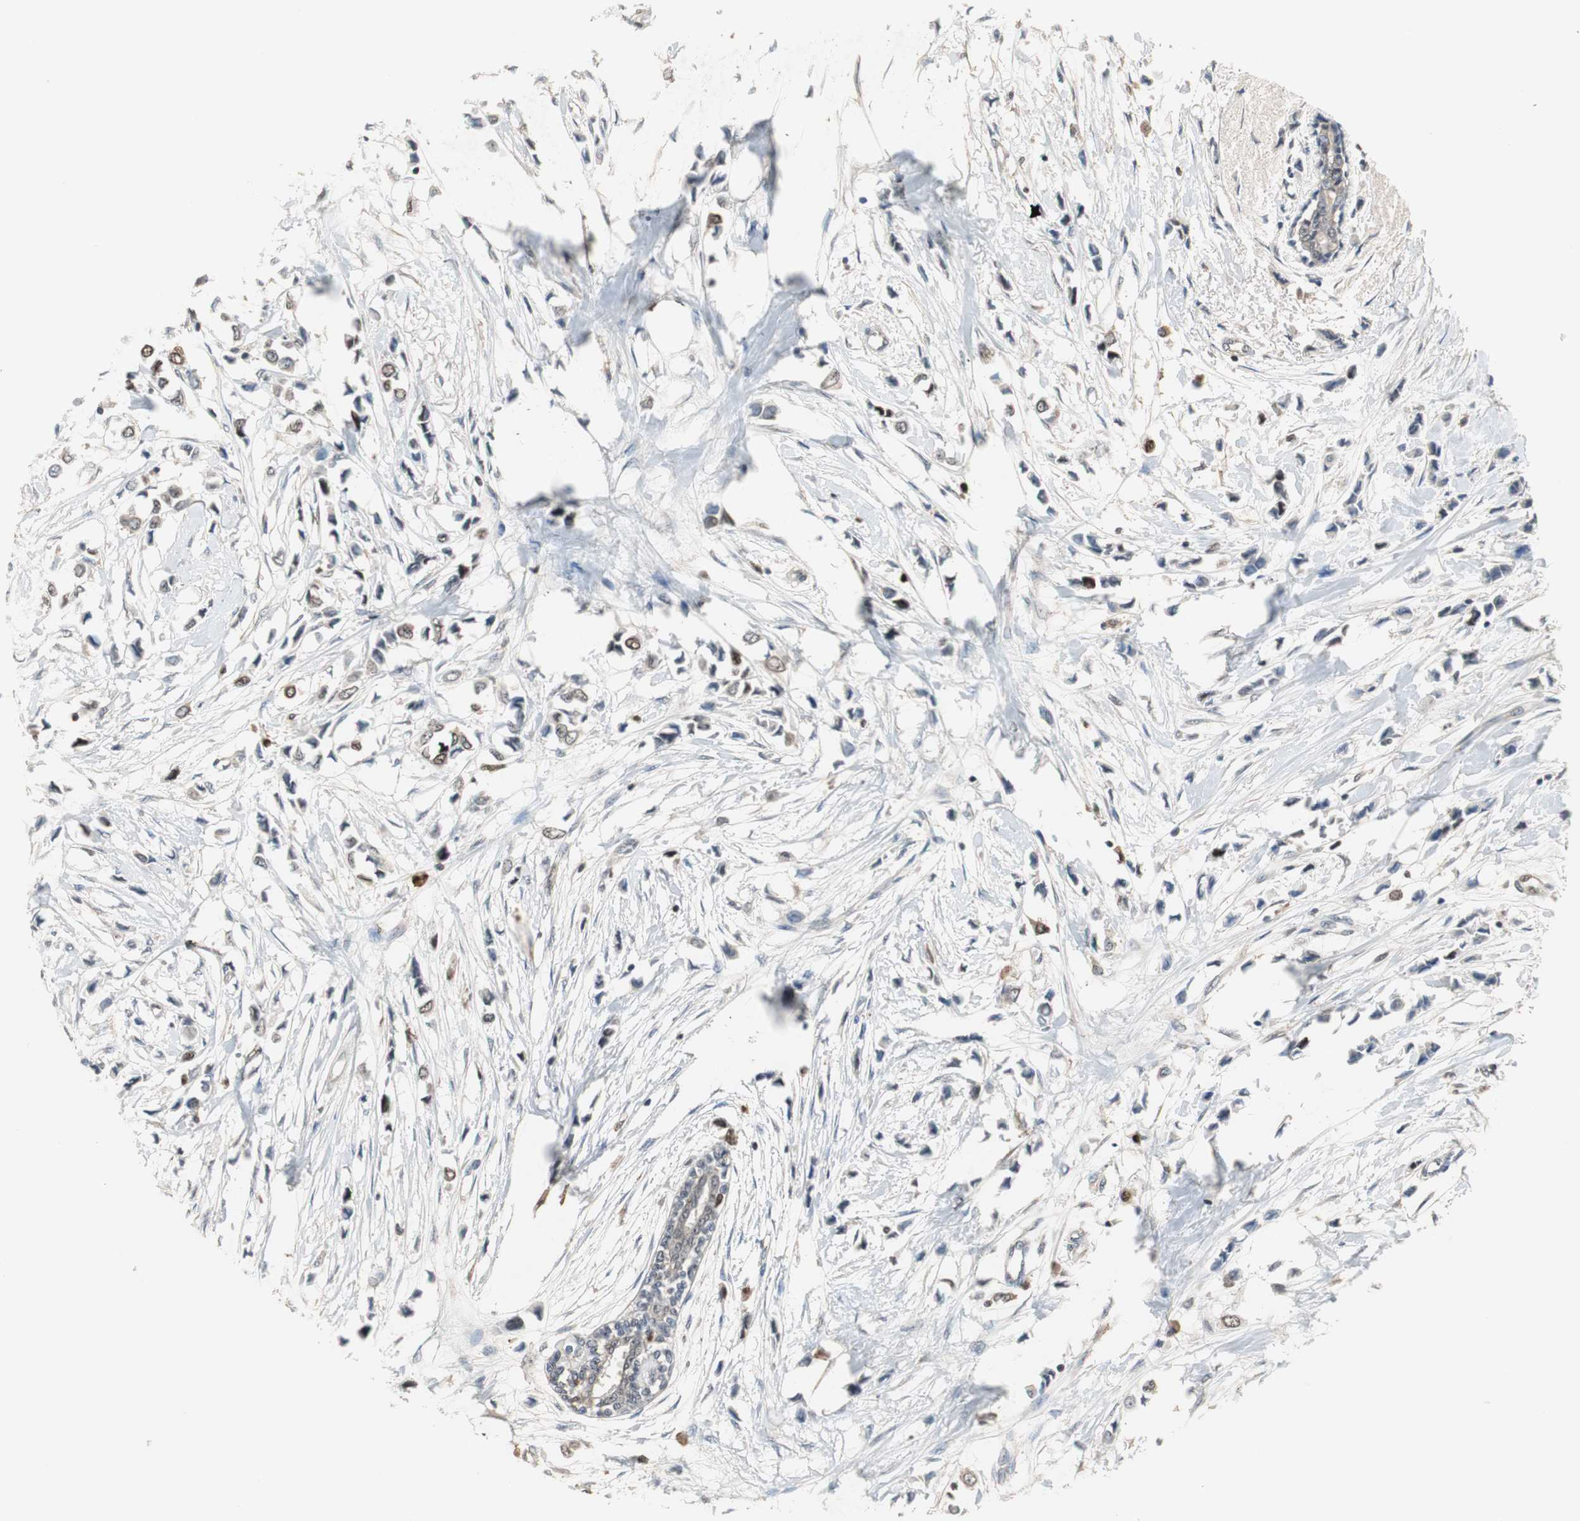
{"staining": {"intensity": "moderate", "quantity": "<25%", "location": "nuclear"}, "tissue": "breast cancer", "cell_type": "Tumor cells", "image_type": "cancer", "snomed": [{"axis": "morphology", "description": "Lobular carcinoma"}, {"axis": "topography", "description": "Breast"}], "caption": "Protein expression analysis of human lobular carcinoma (breast) reveals moderate nuclear expression in about <25% of tumor cells. Nuclei are stained in blue.", "gene": "FEN1", "patient": {"sex": "female", "age": 51}}